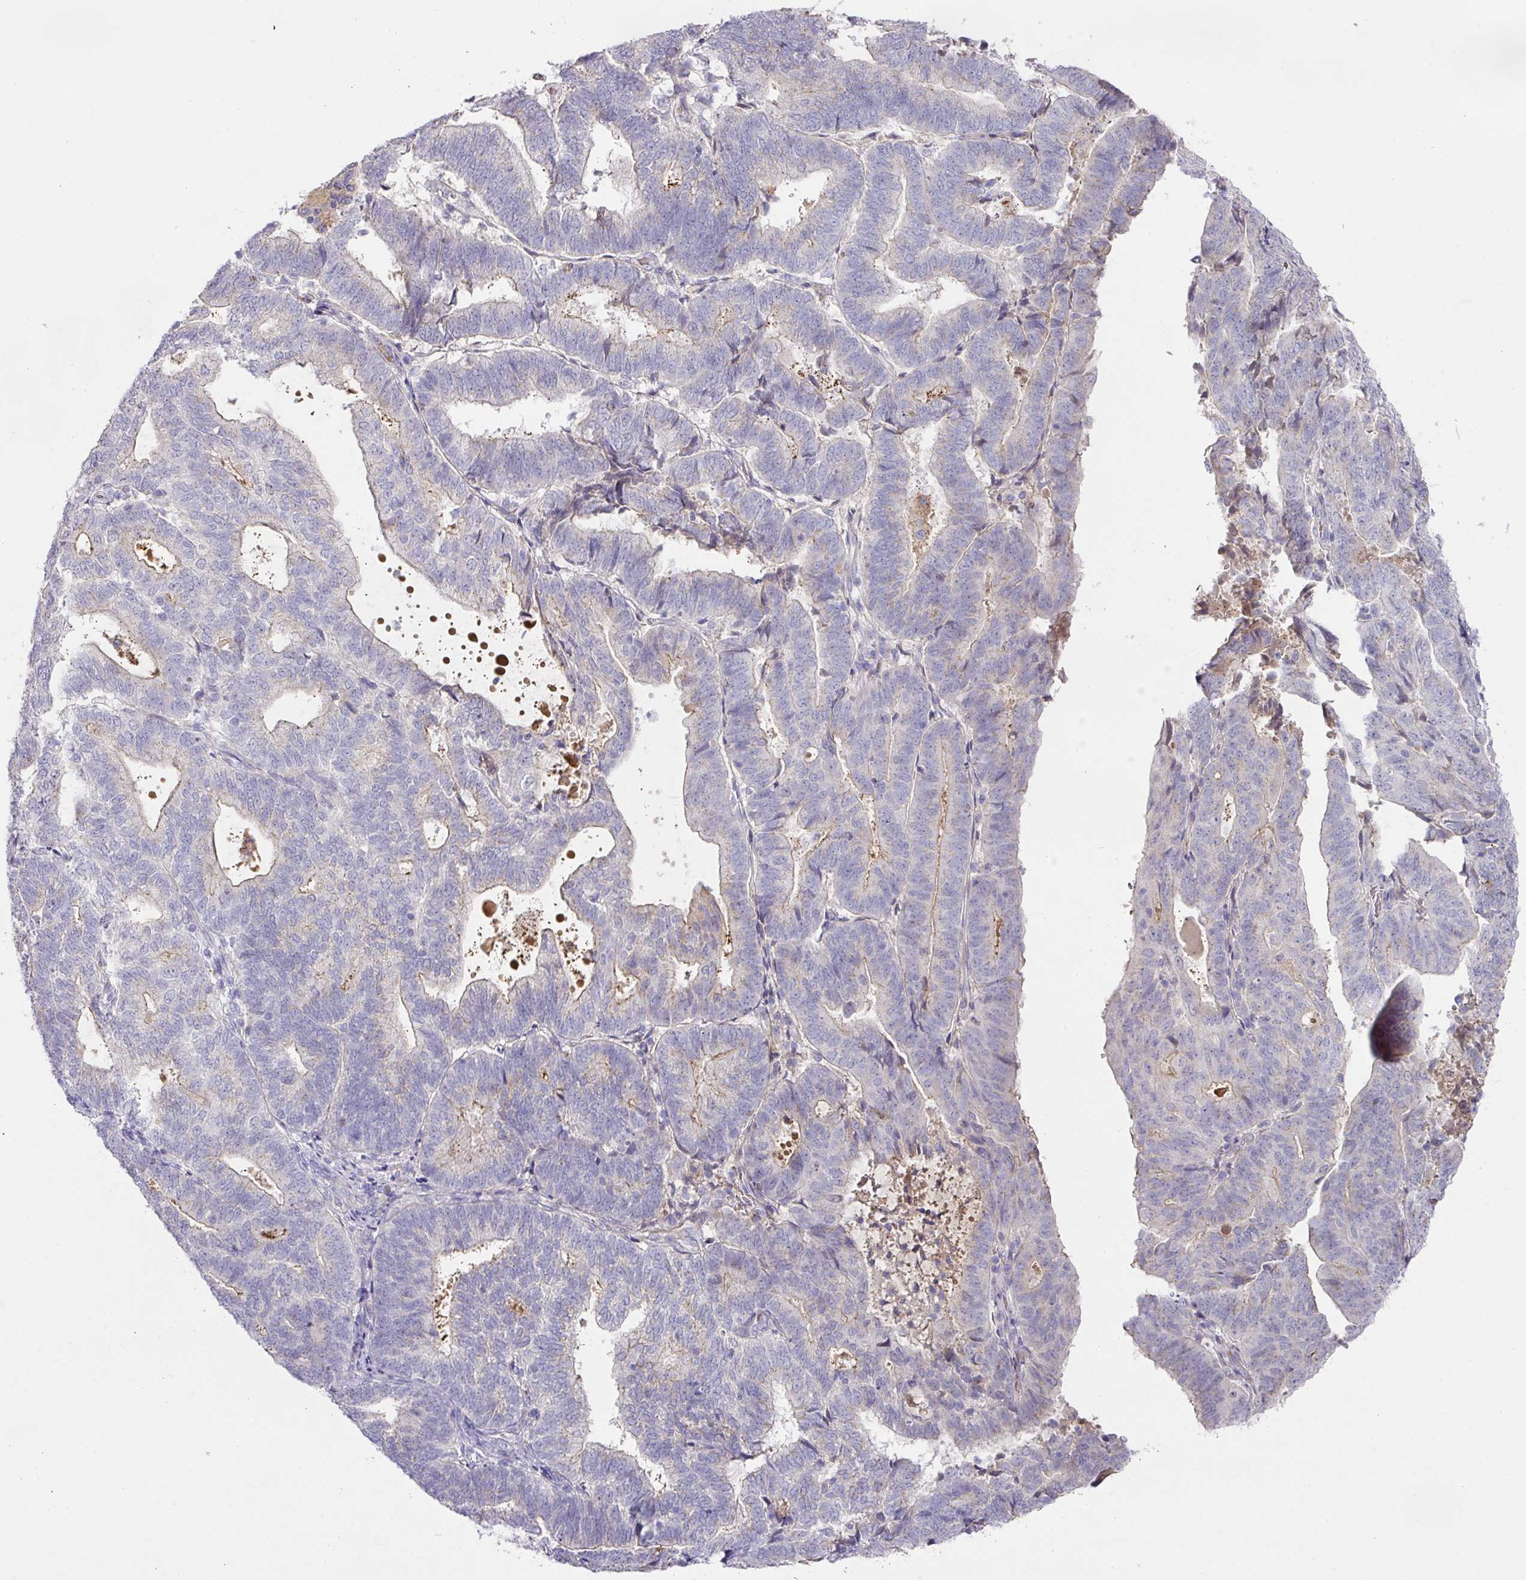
{"staining": {"intensity": "weak", "quantity": "<25%", "location": "cytoplasmic/membranous"}, "tissue": "endometrial cancer", "cell_type": "Tumor cells", "image_type": "cancer", "snomed": [{"axis": "morphology", "description": "Adenocarcinoma, NOS"}, {"axis": "topography", "description": "Endometrium"}], "caption": "Tumor cells are negative for brown protein staining in adenocarcinoma (endometrial).", "gene": "TARM1", "patient": {"sex": "female", "age": 70}}